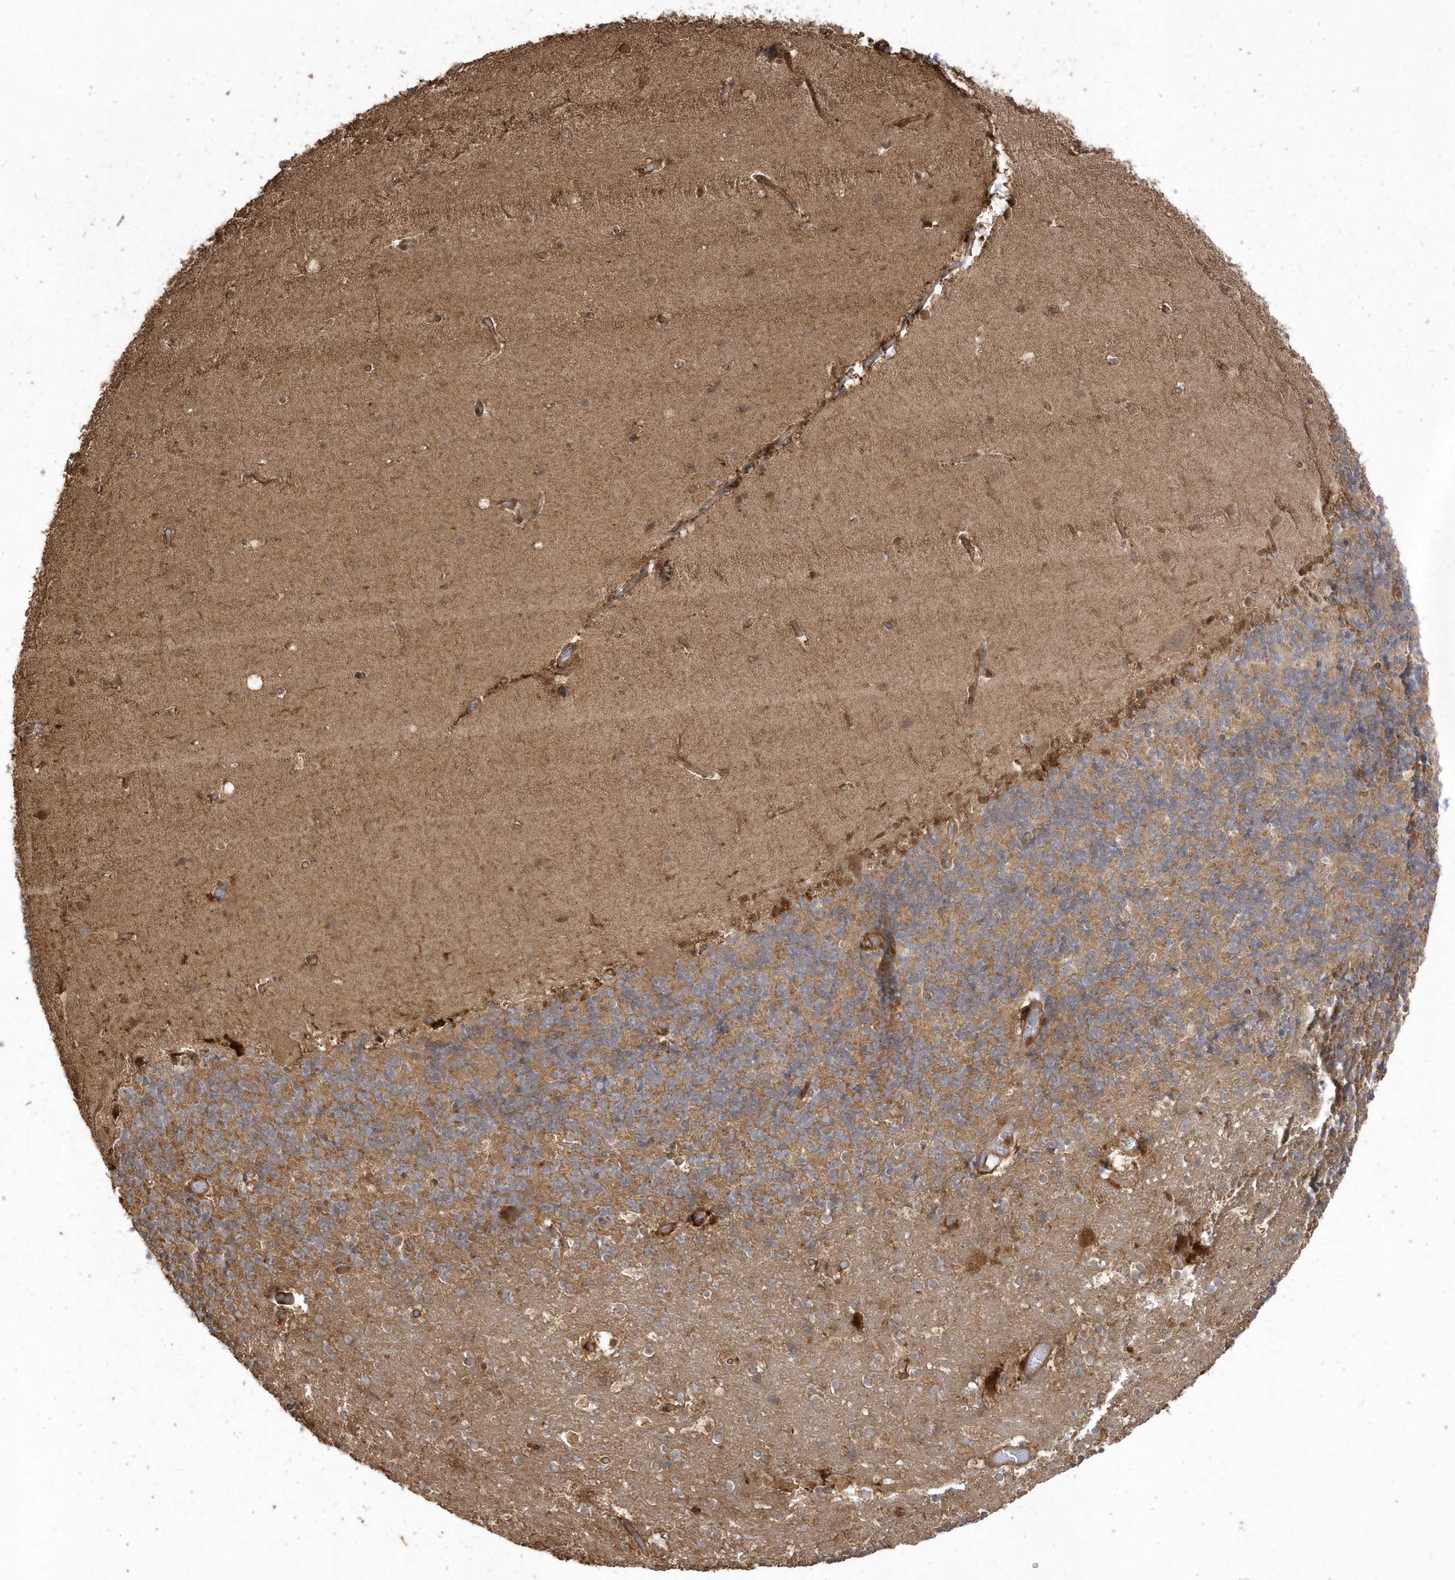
{"staining": {"intensity": "moderate", "quantity": "25%-75%", "location": "cytoplasmic/membranous"}, "tissue": "cerebellum", "cell_type": "Cells in granular layer", "image_type": "normal", "snomed": [{"axis": "morphology", "description": "Normal tissue, NOS"}, {"axis": "topography", "description": "Cerebellum"}], "caption": "Brown immunohistochemical staining in normal human cerebellum demonstrates moderate cytoplasmic/membranous expression in approximately 25%-75% of cells in granular layer. (DAB IHC with brightfield microscopy, high magnification).", "gene": "HNMT", "patient": {"sex": "male", "age": 57}}